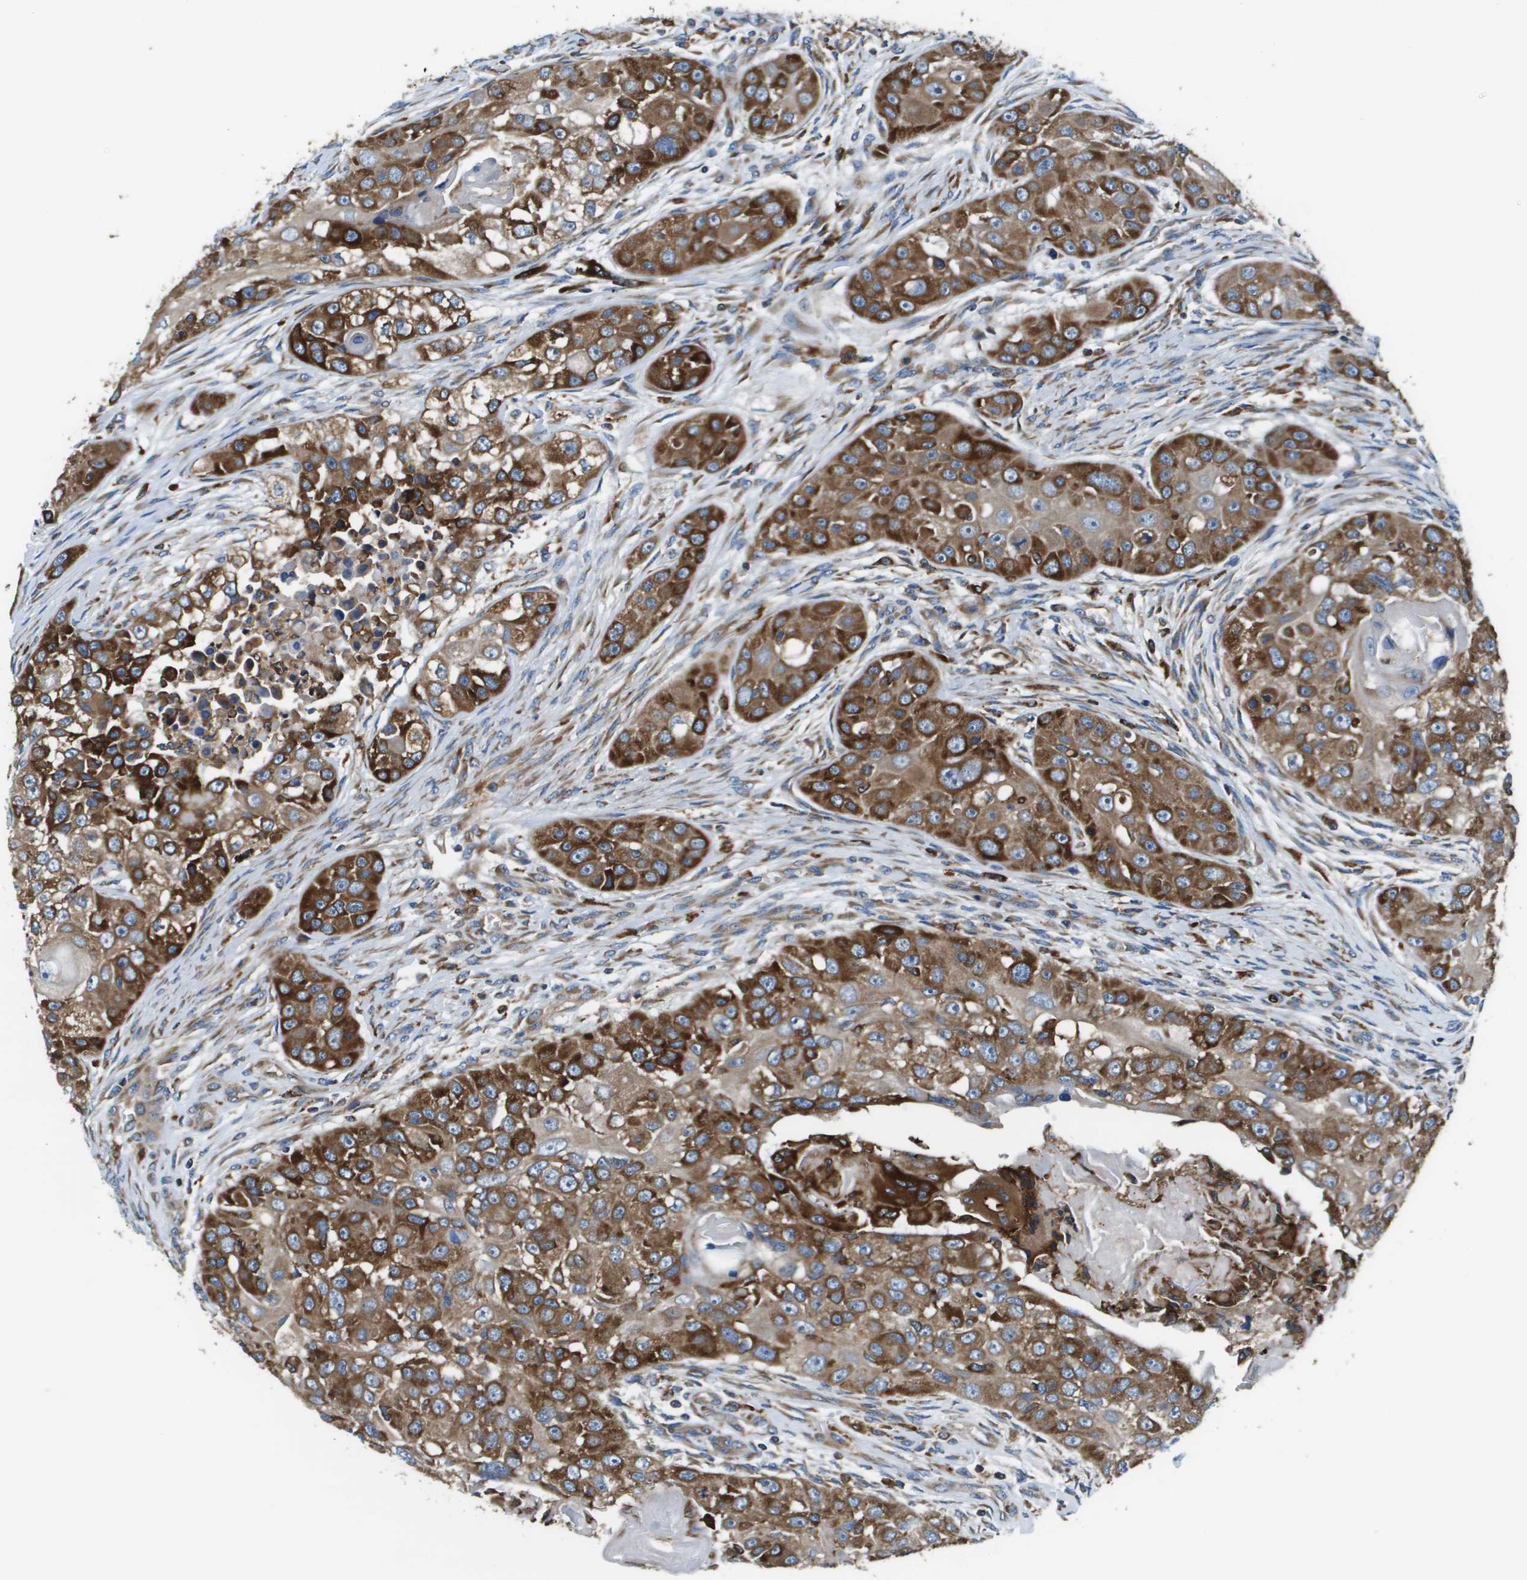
{"staining": {"intensity": "strong", "quantity": ">75%", "location": "cytoplasmic/membranous"}, "tissue": "head and neck cancer", "cell_type": "Tumor cells", "image_type": "cancer", "snomed": [{"axis": "morphology", "description": "Normal tissue, NOS"}, {"axis": "morphology", "description": "Squamous cell carcinoma, NOS"}, {"axis": "topography", "description": "Skeletal muscle"}, {"axis": "topography", "description": "Head-Neck"}], "caption": "Strong cytoplasmic/membranous protein positivity is present in approximately >75% of tumor cells in head and neck cancer (squamous cell carcinoma).", "gene": "CNPY3", "patient": {"sex": "male", "age": 51}}